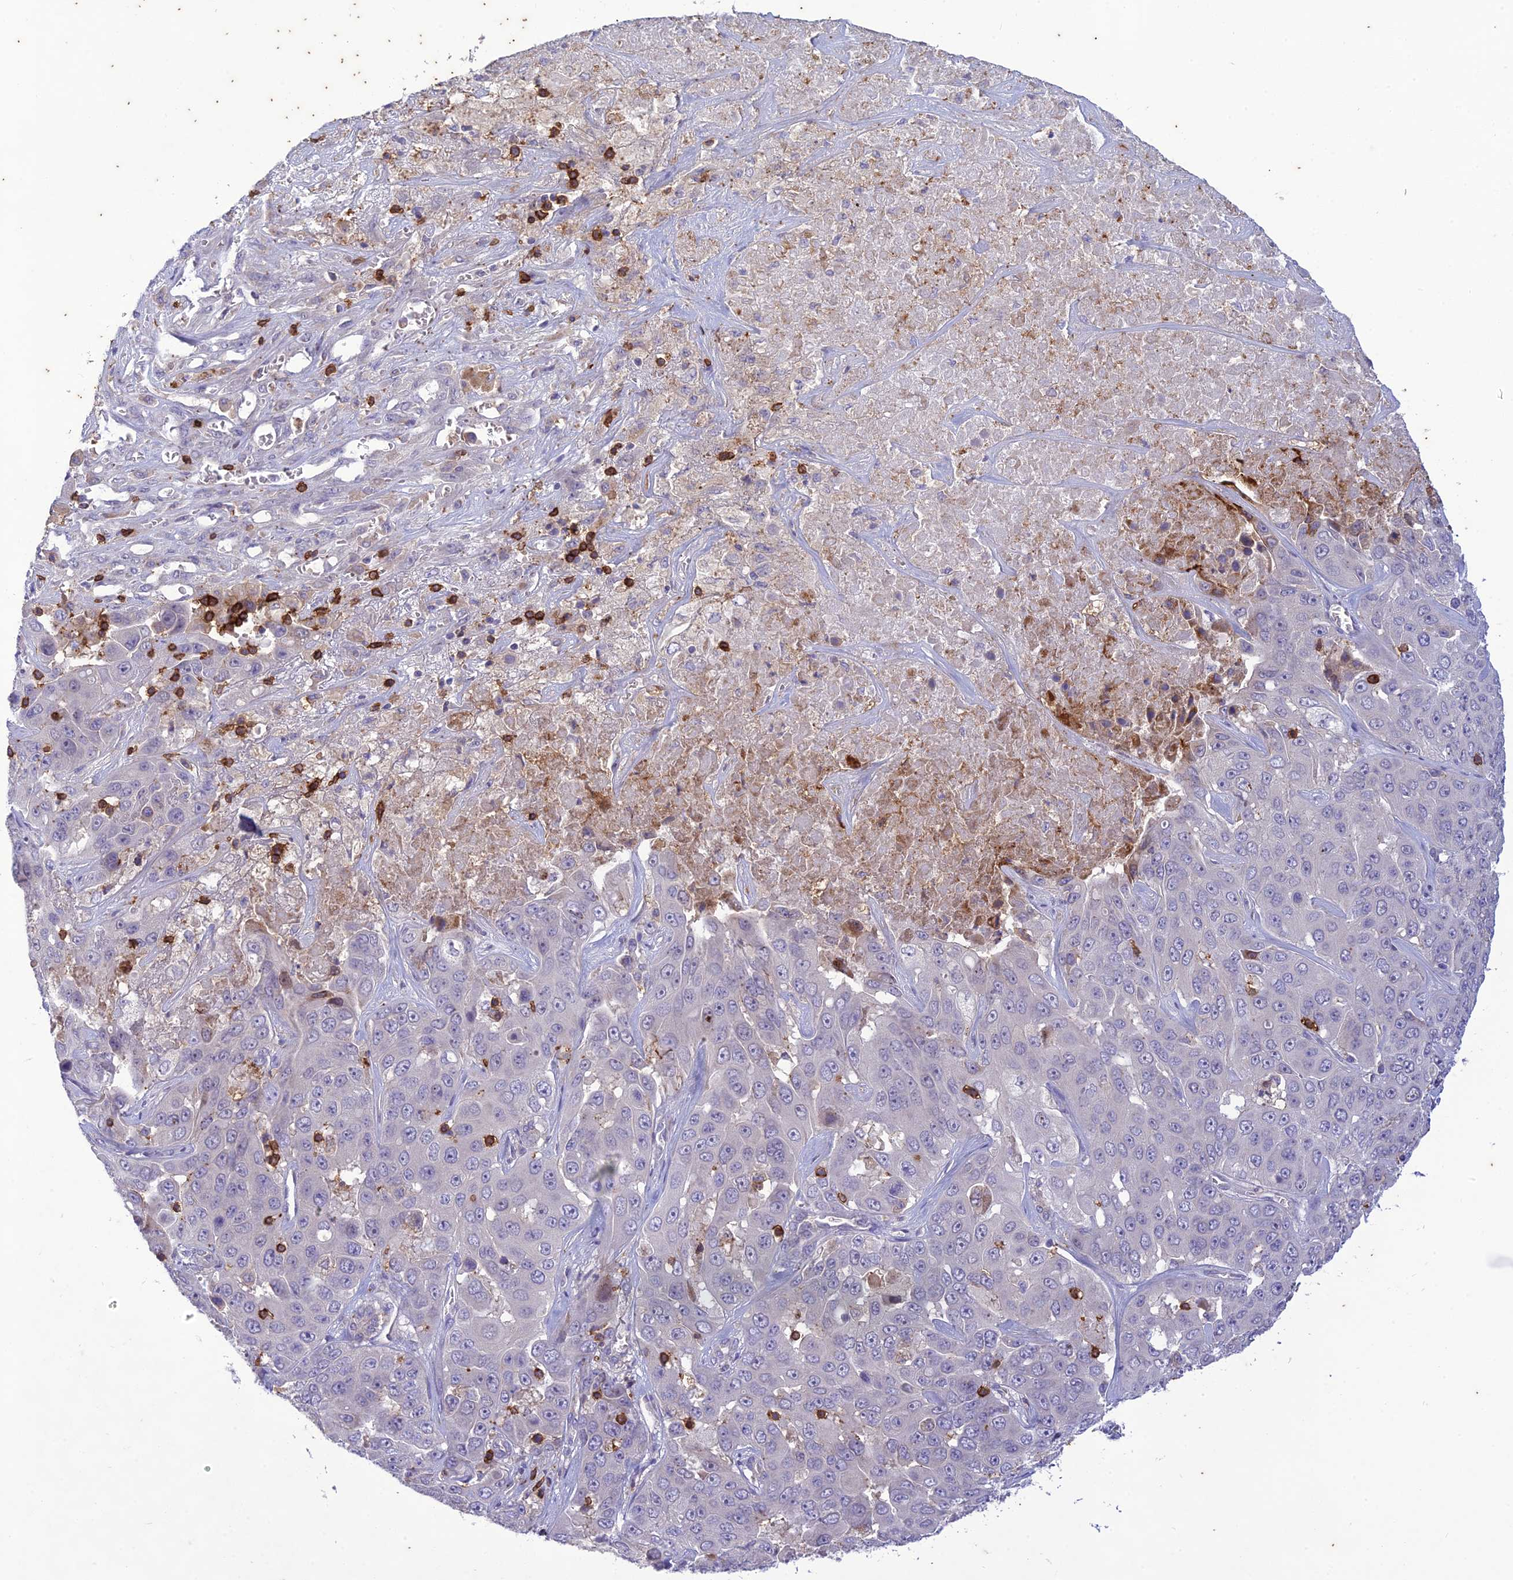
{"staining": {"intensity": "negative", "quantity": "none", "location": "none"}, "tissue": "liver cancer", "cell_type": "Tumor cells", "image_type": "cancer", "snomed": [{"axis": "morphology", "description": "Cholangiocarcinoma"}, {"axis": "topography", "description": "Liver"}], "caption": "This is an IHC histopathology image of liver cancer. There is no positivity in tumor cells.", "gene": "ITGAE", "patient": {"sex": "female", "age": 52}}